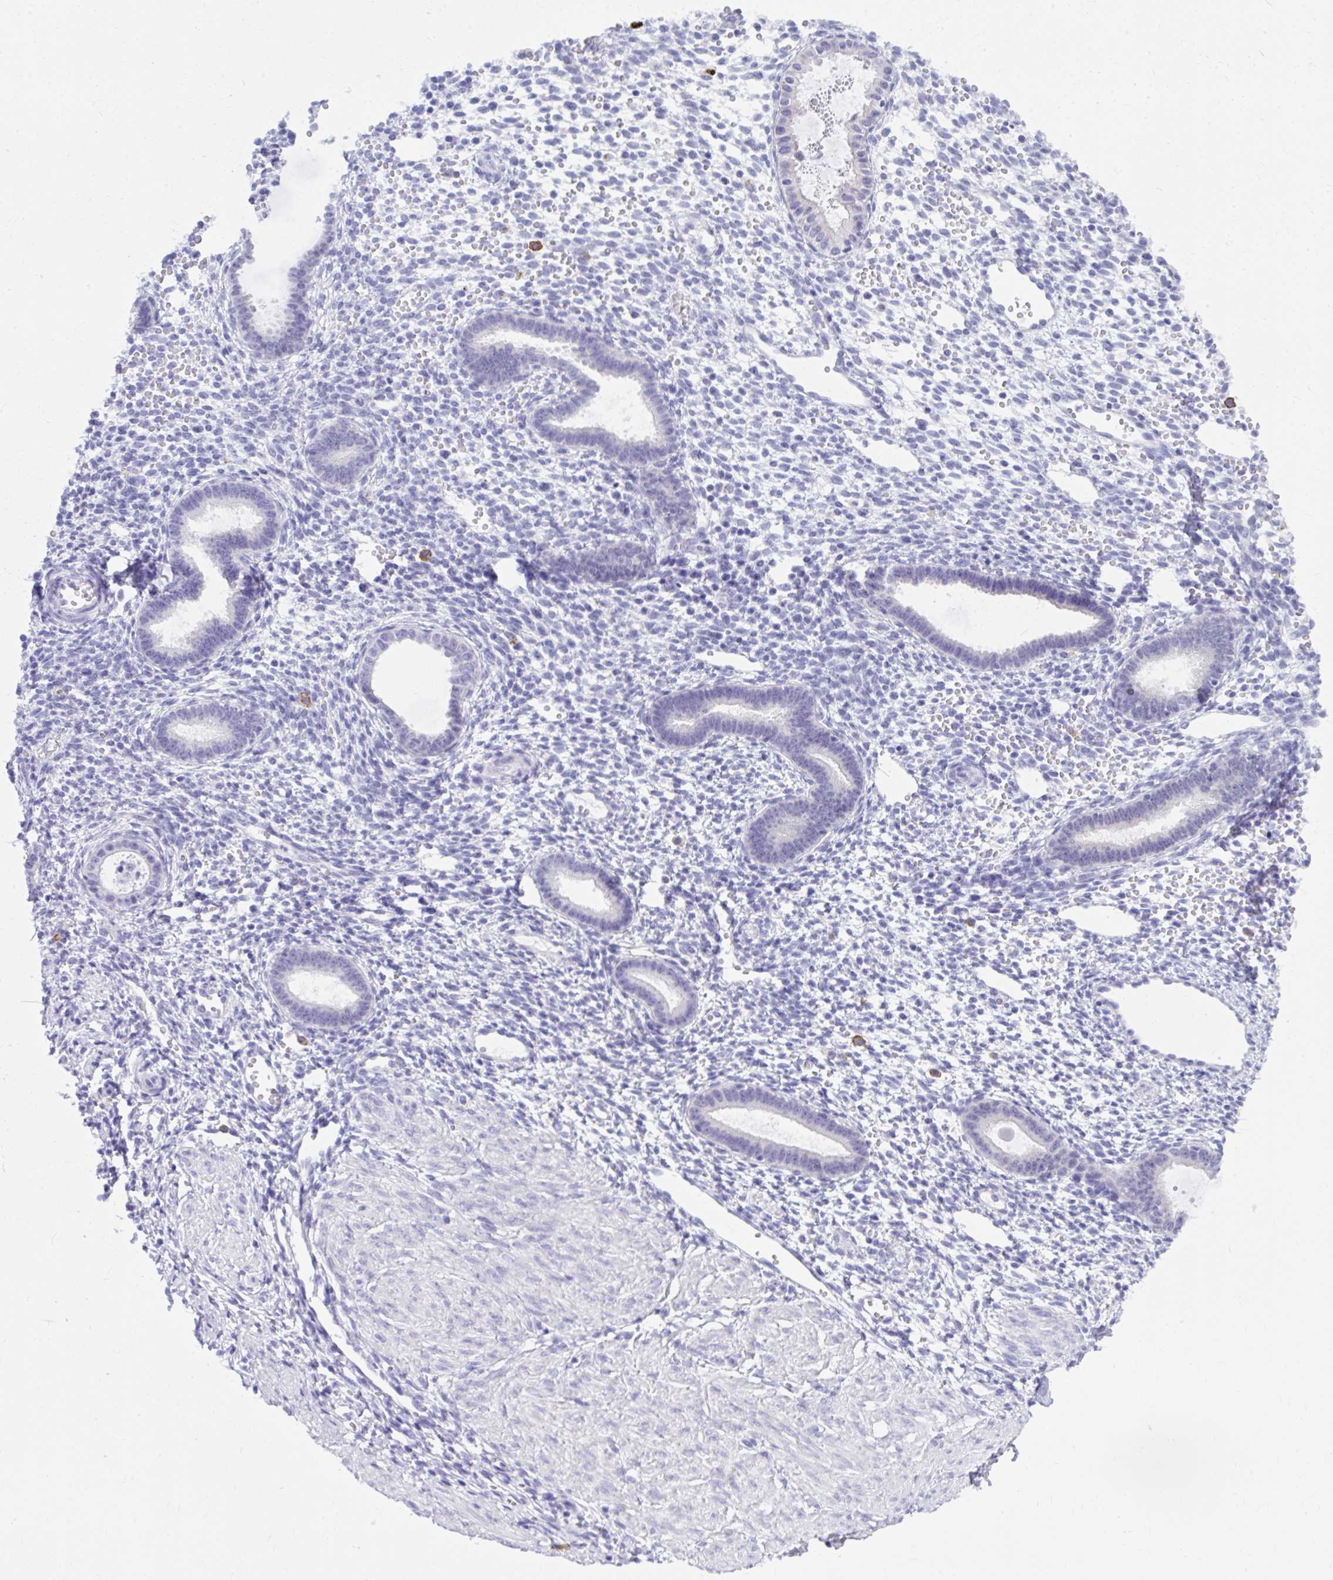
{"staining": {"intensity": "negative", "quantity": "none", "location": "none"}, "tissue": "endometrium", "cell_type": "Cells in endometrial stroma", "image_type": "normal", "snomed": [{"axis": "morphology", "description": "Normal tissue, NOS"}, {"axis": "topography", "description": "Endometrium"}], "caption": "Immunohistochemistry (IHC) image of benign endometrium: endometrium stained with DAB (3,3'-diaminobenzidine) demonstrates no significant protein positivity in cells in endometrial stroma. The staining was performed using DAB (3,3'-diaminobenzidine) to visualize the protein expression in brown, while the nuclei were stained in blue with hematoxylin (Magnification: 20x).", "gene": "PSD", "patient": {"sex": "female", "age": 36}}